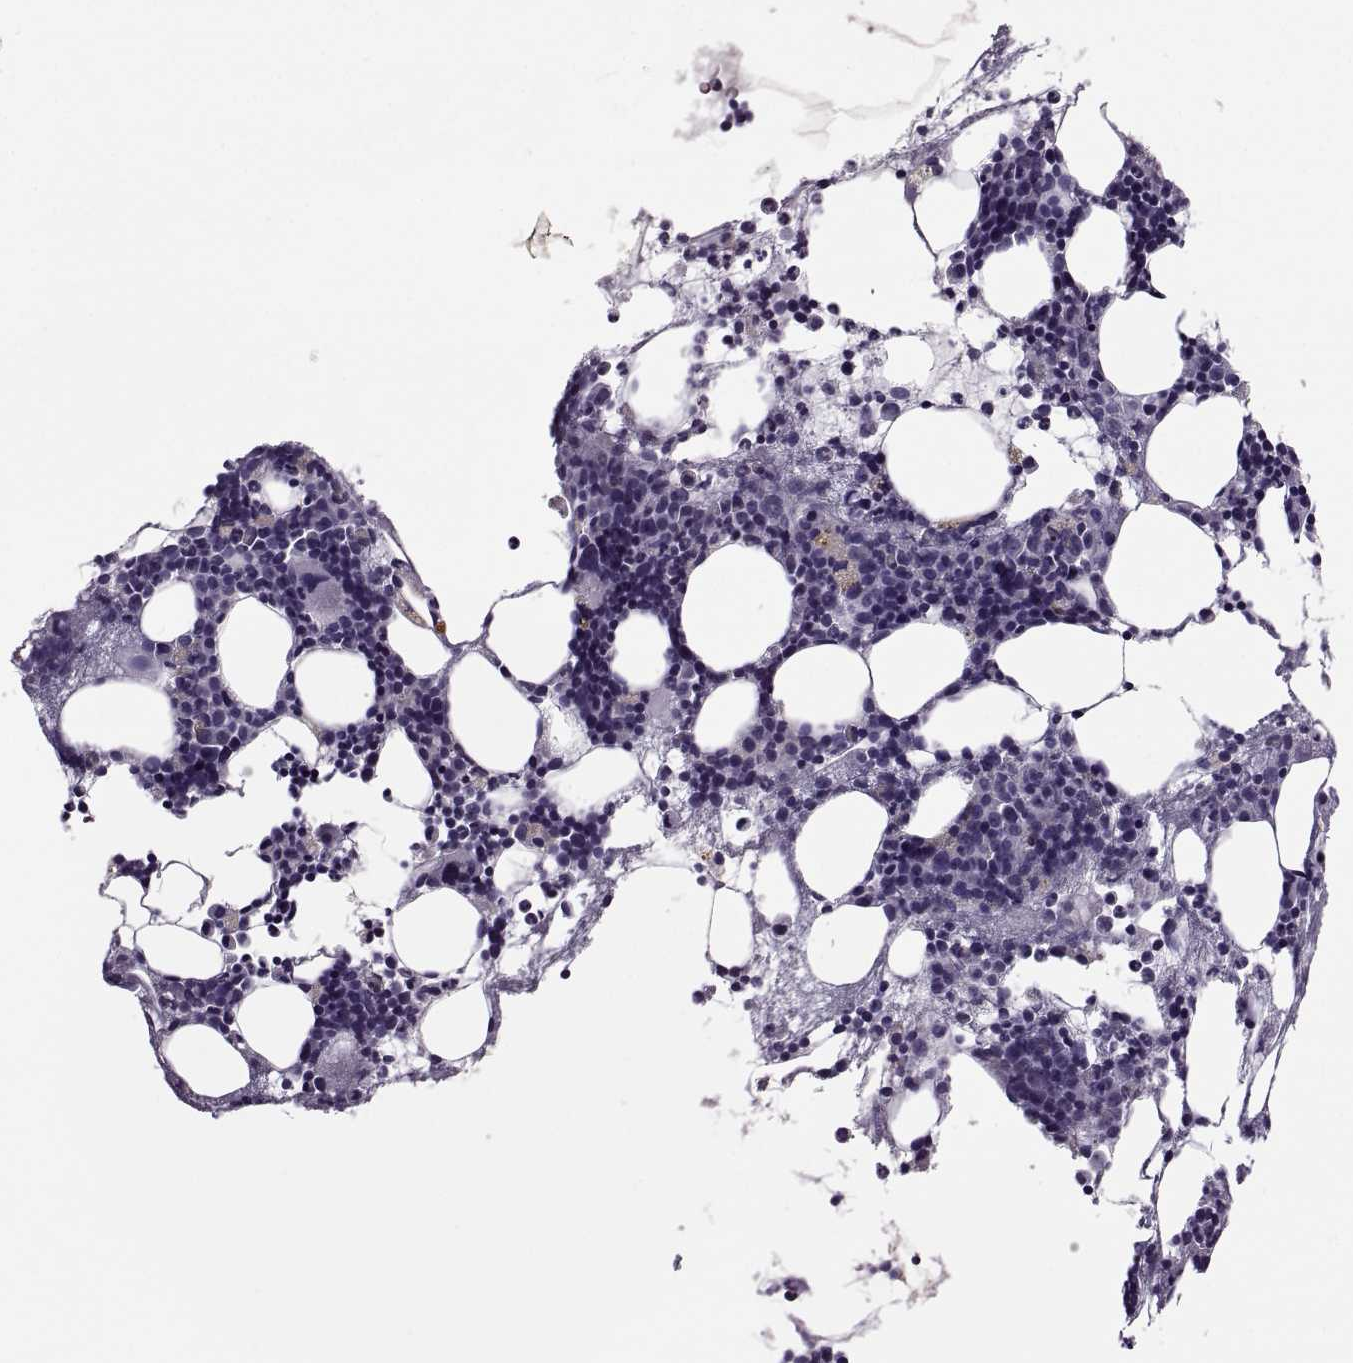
{"staining": {"intensity": "negative", "quantity": "none", "location": "none"}, "tissue": "bone marrow", "cell_type": "Hematopoietic cells", "image_type": "normal", "snomed": [{"axis": "morphology", "description": "Normal tissue, NOS"}, {"axis": "topography", "description": "Bone marrow"}], "caption": "Protein analysis of unremarkable bone marrow exhibits no significant positivity in hematopoietic cells. Brightfield microscopy of immunohistochemistry stained with DAB (brown) and hematoxylin (blue), captured at high magnification.", "gene": "MAGEB1", "patient": {"sex": "male", "age": 54}}